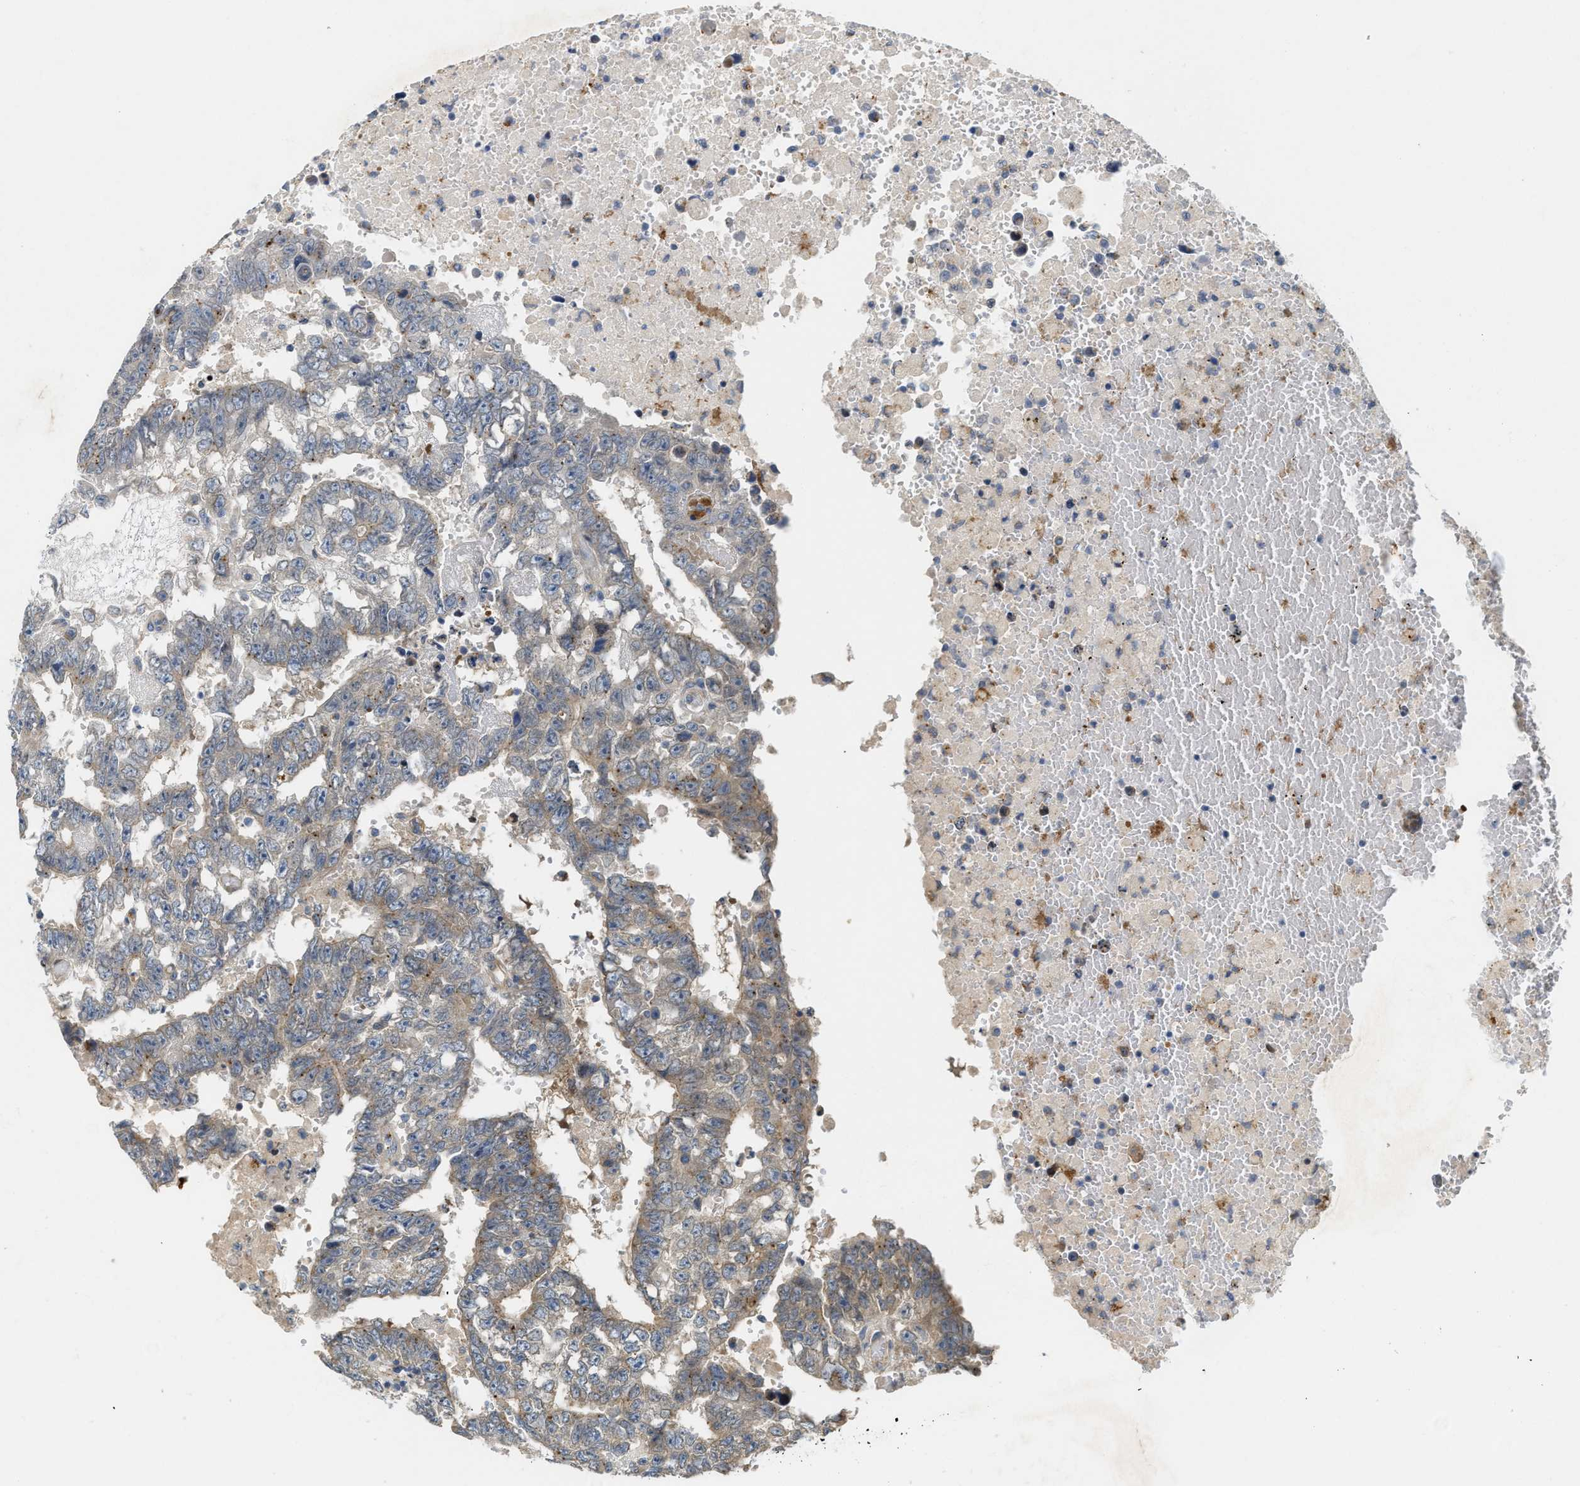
{"staining": {"intensity": "weak", "quantity": "<25%", "location": "cytoplasmic/membranous"}, "tissue": "testis cancer", "cell_type": "Tumor cells", "image_type": "cancer", "snomed": [{"axis": "morphology", "description": "Carcinoma, Embryonal, NOS"}, {"axis": "topography", "description": "Testis"}], "caption": "DAB immunohistochemical staining of human testis embryonal carcinoma exhibits no significant expression in tumor cells.", "gene": "KLHDC10", "patient": {"sex": "male", "age": 25}}